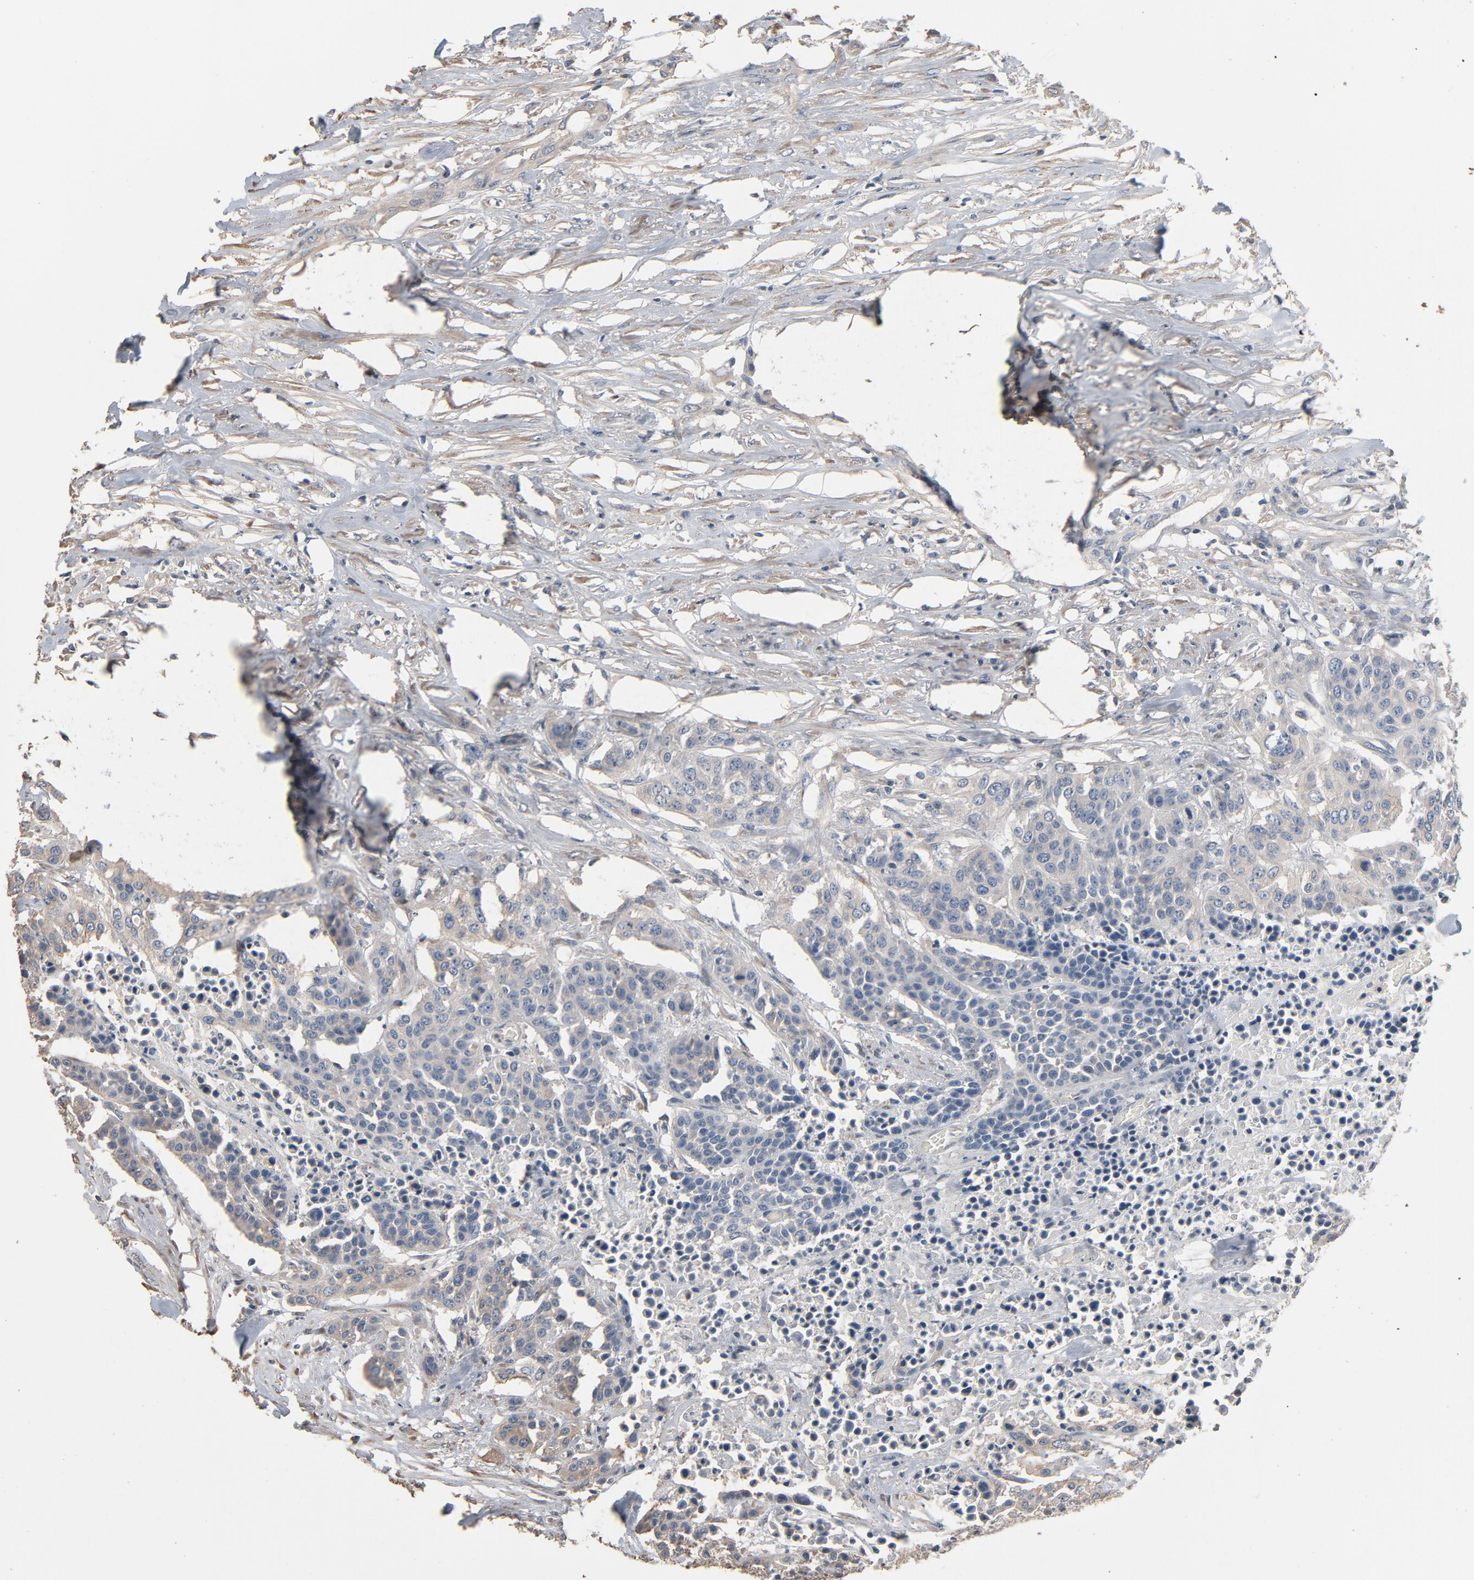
{"staining": {"intensity": "negative", "quantity": "none", "location": "none"}, "tissue": "urothelial cancer", "cell_type": "Tumor cells", "image_type": "cancer", "snomed": [{"axis": "morphology", "description": "Urothelial carcinoma, High grade"}, {"axis": "topography", "description": "Urinary bladder"}], "caption": "This is an immunohistochemistry (IHC) photomicrograph of high-grade urothelial carcinoma. There is no expression in tumor cells.", "gene": "SOX6", "patient": {"sex": "male", "age": 74}}